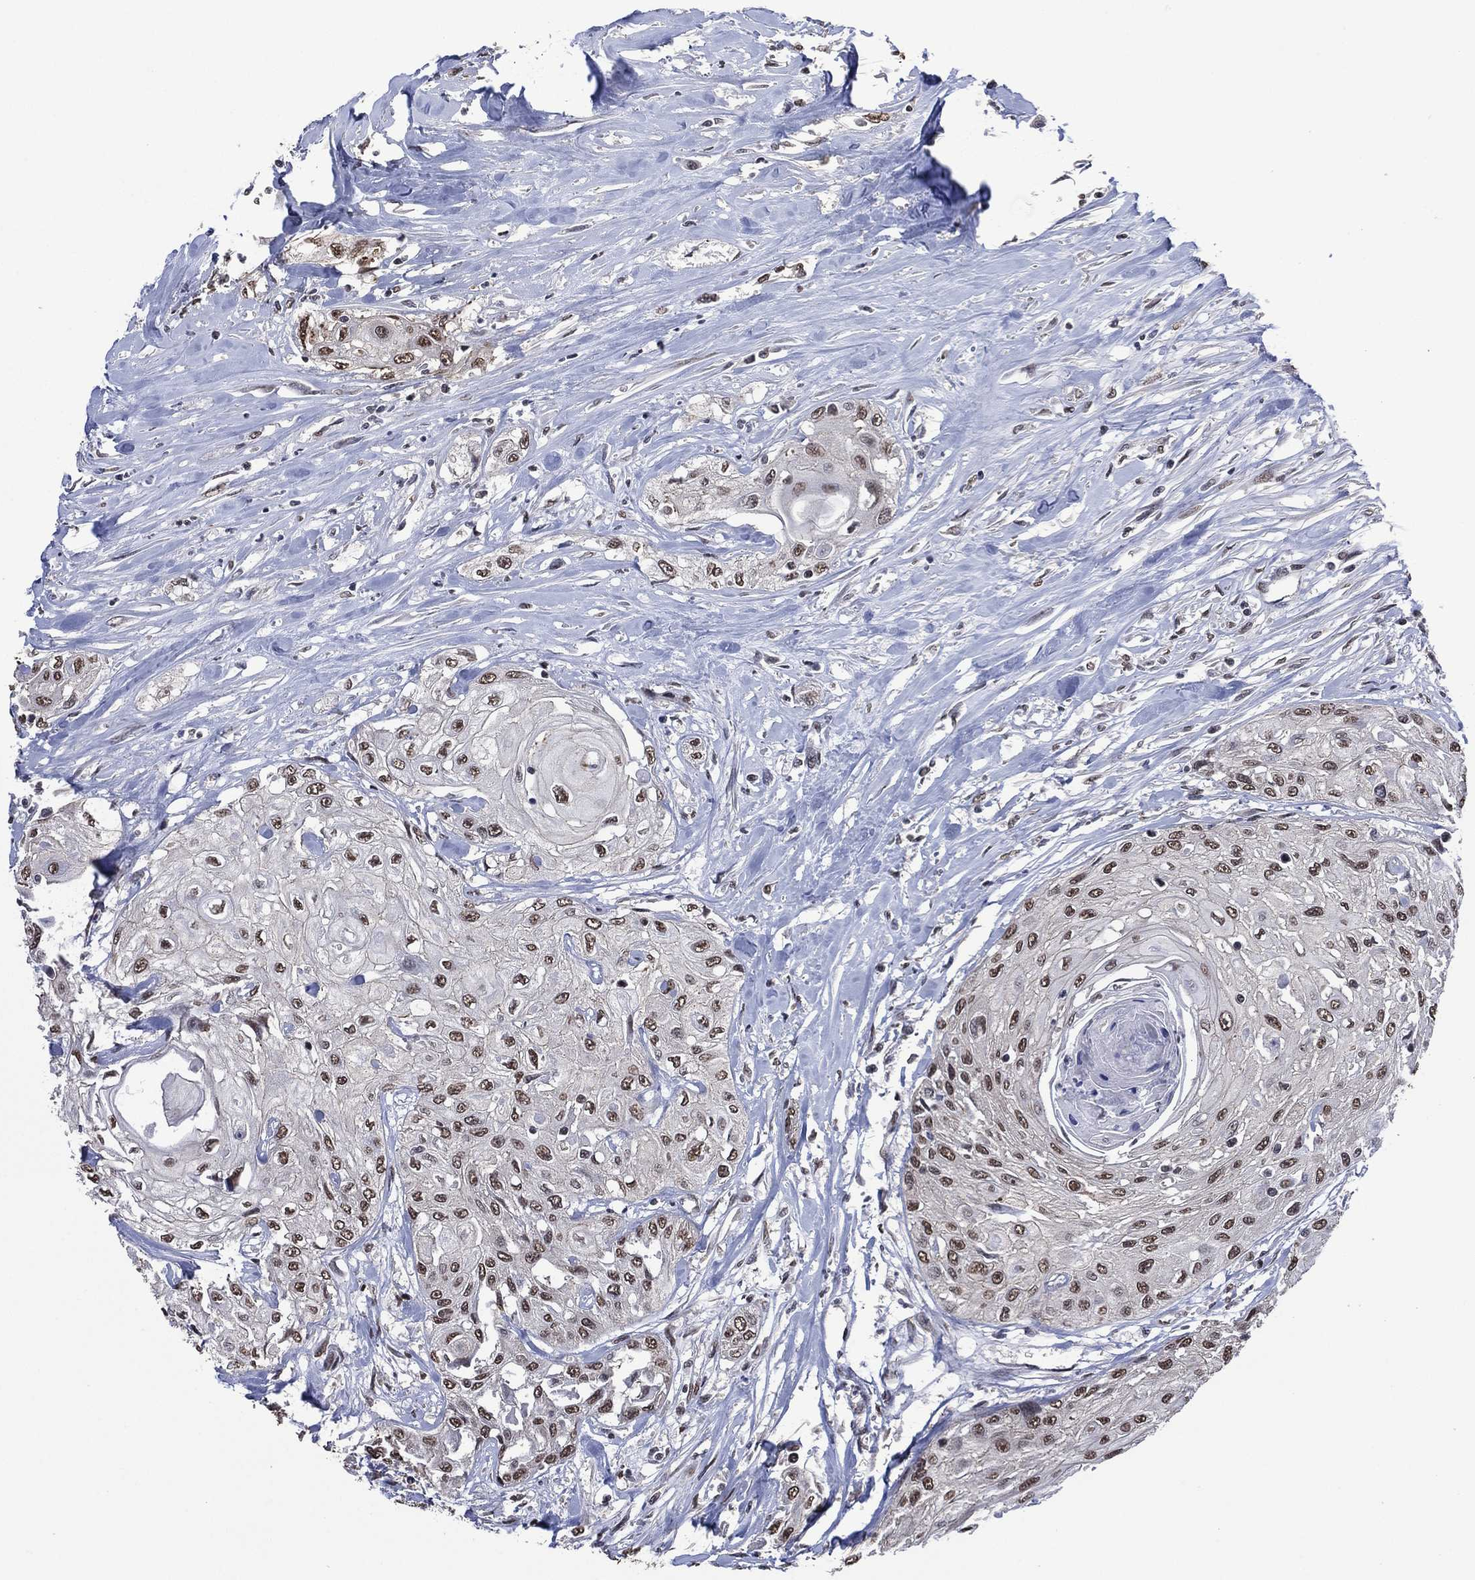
{"staining": {"intensity": "weak", "quantity": "<25%", "location": "nuclear"}, "tissue": "head and neck cancer", "cell_type": "Tumor cells", "image_type": "cancer", "snomed": [{"axis": "morphology", "description": "Normal tissue, NOS"}, {"axis": "morphology", "description": "Squamous cell carcinoma, NOS"}, {"axis": "topography", "description": "Oral tissue"}, {"axis": "topography", "description": "Peripheral nerve tissue"}, {"axis": "topography", "description": "Head-Neck"}], "caption": "Immunohistochemistry image of neoplastic tissue: head and neck cancer stained with DAB exhibits no significant protein expression in tumor cells.", "gene": "EHMT1", "patient": {"sex": "female", "age": 59}}